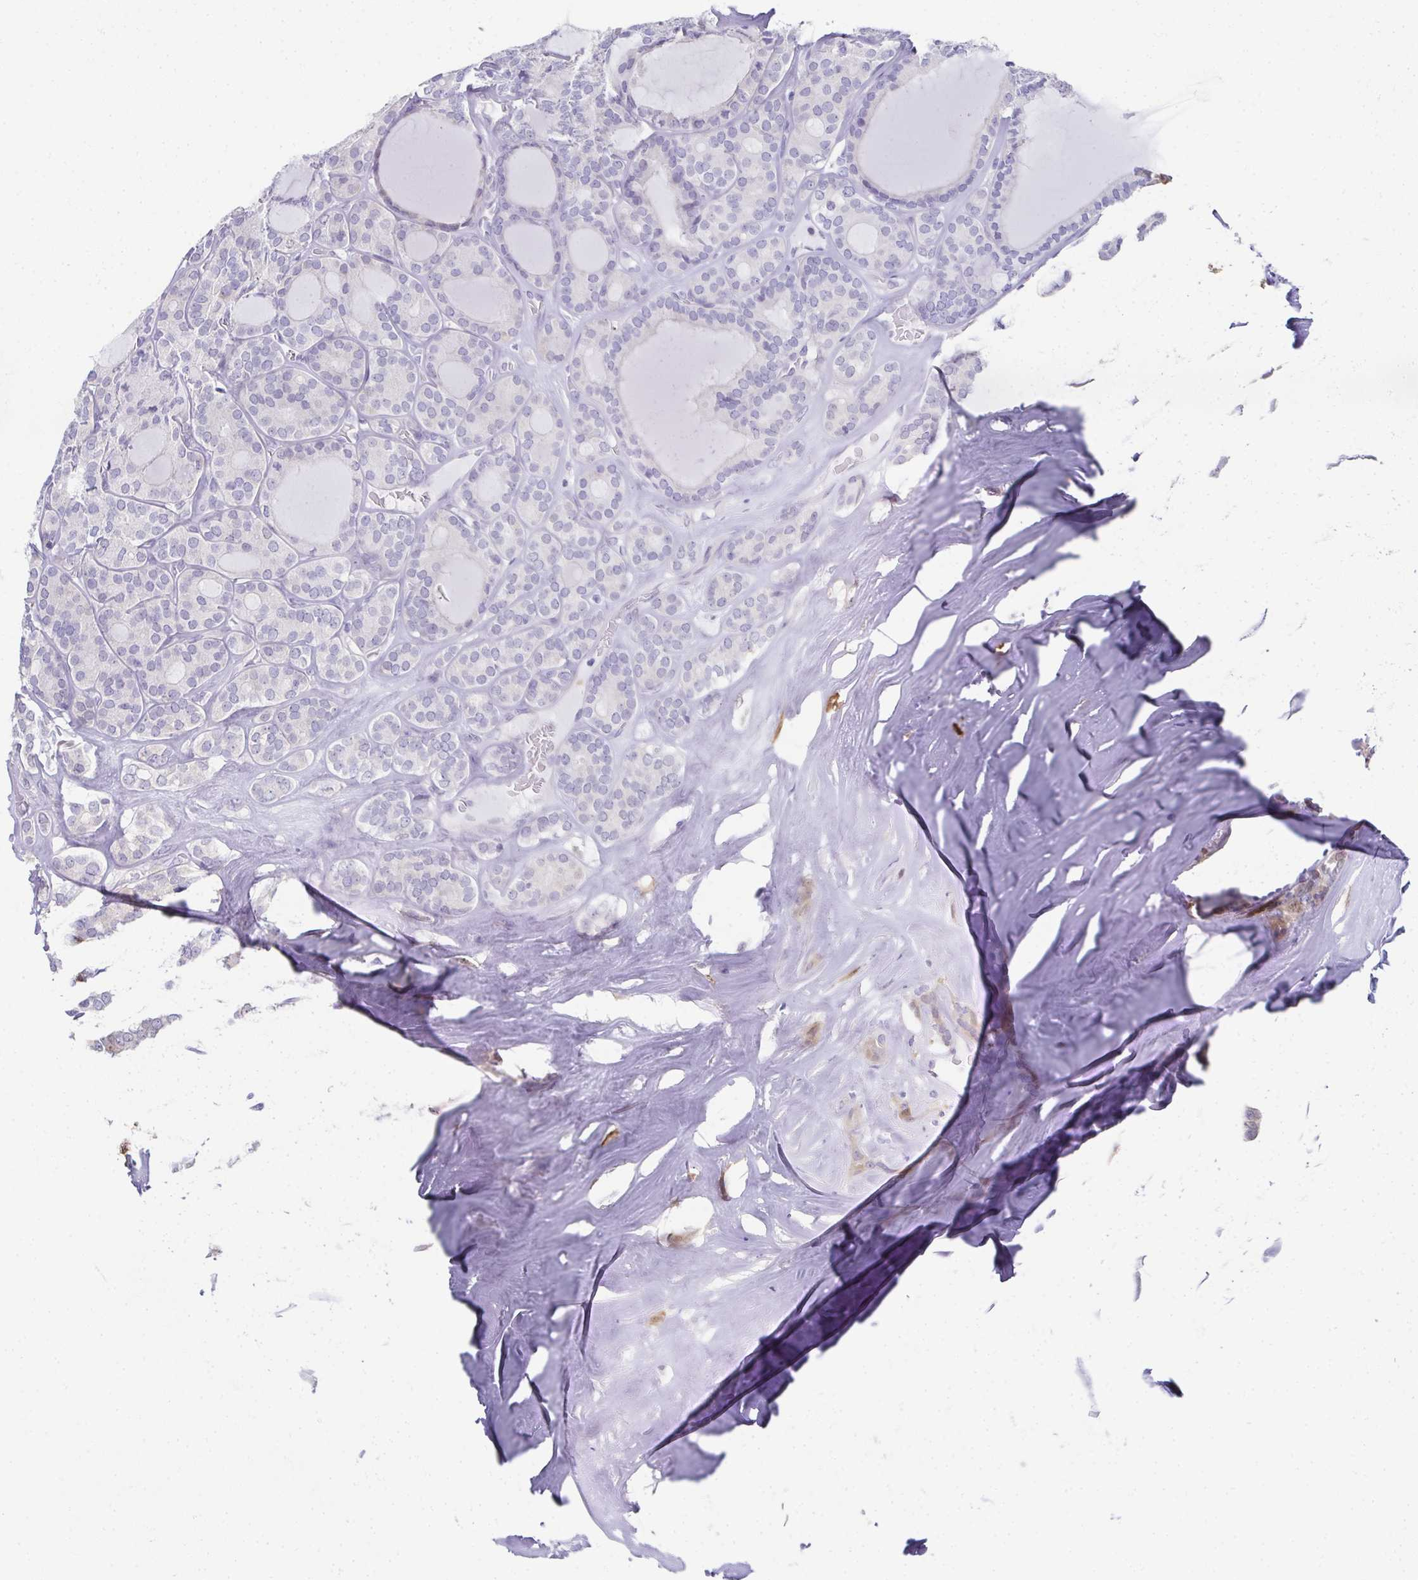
{"staining": {"intensity": "negative", "quantity": "none", "location": "none"}, "tissue": "thyroid cancer", "cell_type": "Tumor cells", "image_type": "cancer", "snomed": [{"axis": "morphology", "description": "Follicular adenoma carcinoma, NOS"}, {"axis": "topography", "description": "Thyroid gland"}], "caption": "Thyroid cancer (follicular adenoma carcinoma) was stained to show a protein in brown. There is no significant staining in tumor cells.", "gene": "RBP1", "patient": {"sex": "male", "age": 74}}